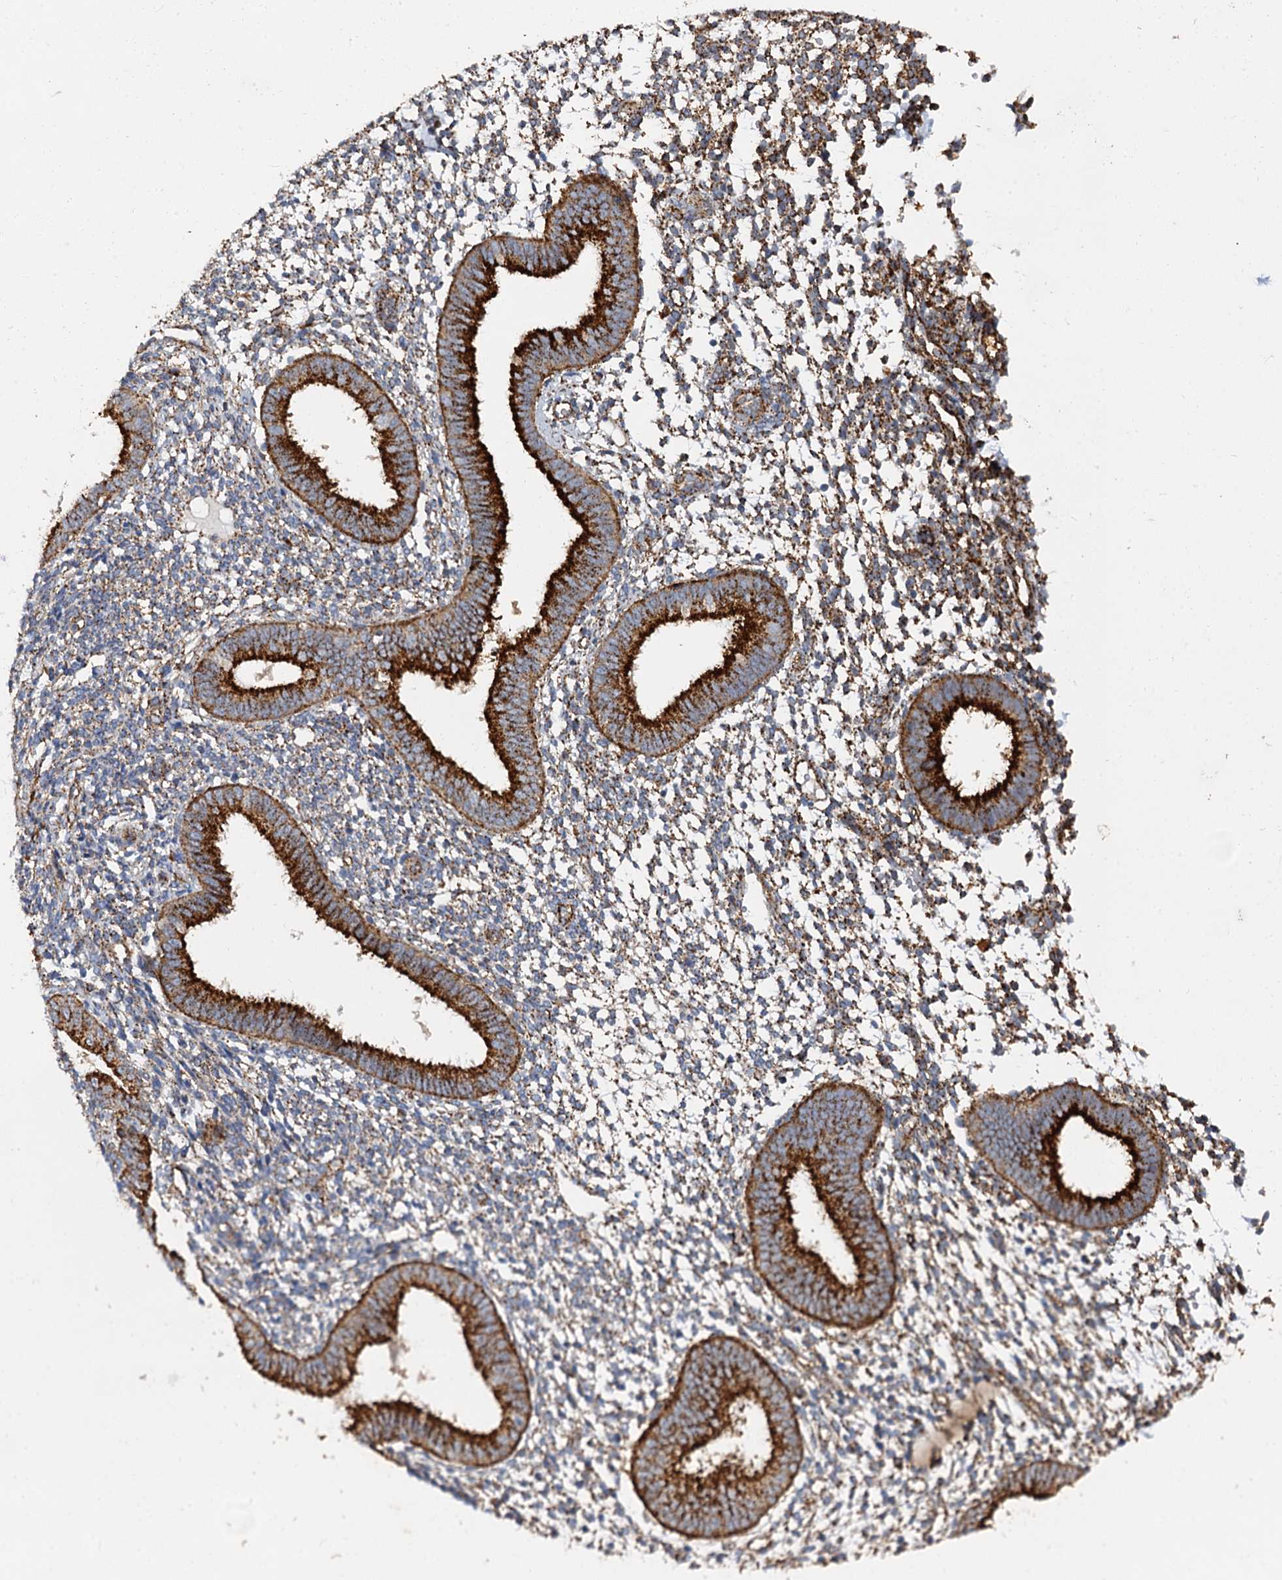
{"staining": {"intensity": "strong", "quantity": "25%-75%", "location": "cytoplasmic/membranous"}, "tissue": "endometrium", "cell_type": "Cells in endometrial stroma", "image_type": "normal", "snomed": [{"axis": "morphology", "description": "Normal tissue, NOS"}, {"axis": "topography", "description": "Uterus"}, {"axis": "topography", "description": "Endometrium"}], "caption": "Cells in endometrial stroma demonstrate high levels of strong cytoplasmic/membranous staining in approximately 25%-75% of cells in unremarkable endometrium.", "gene": "GBA1", "patient": {"sex": "female", "age": 48}}